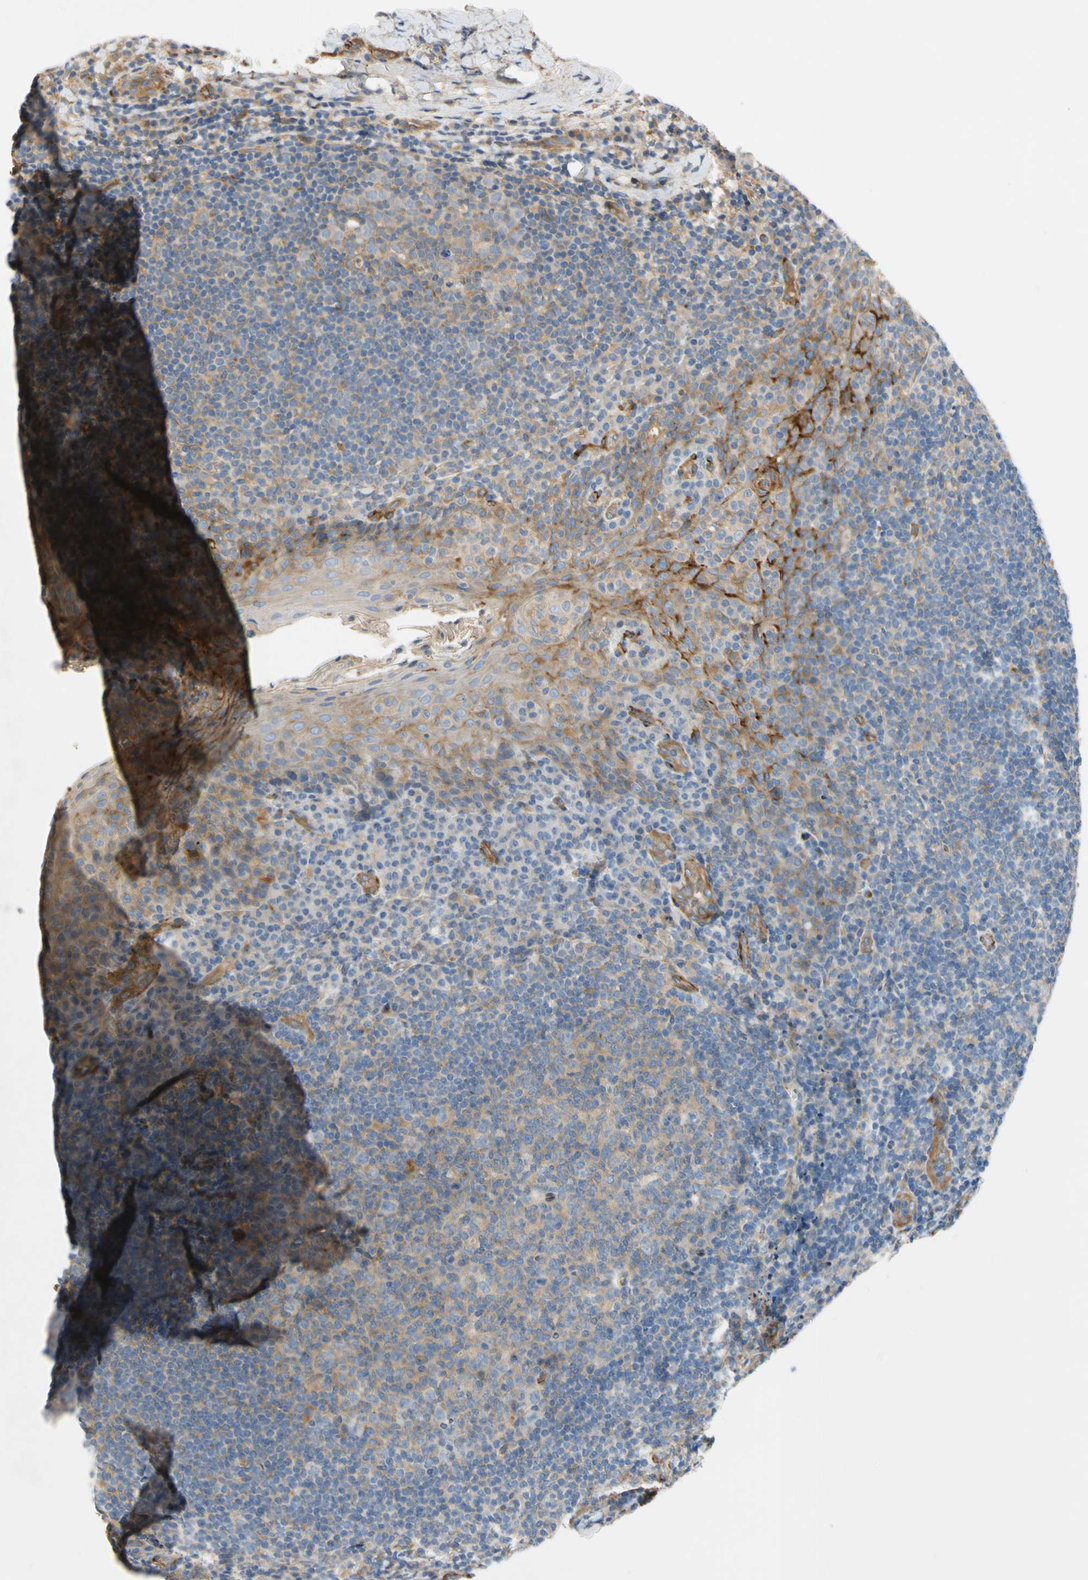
{"staining": {"intensity": "moderate", "quantity": ">75%", "location": "cytoplasmic/membranous"}, "tissue": "tonsil", "cell_type": "Germinal center cells", "image_type": "normal", "snomed": [{"axis": "morphology", "description": "Normal tissue, NOS"}, {"axis": "topography", "description": "Tonsil"}], "caption": "IHC of unremarkable human tonsil exhibits medium levels of moderate cytoplasmic/membranous positivity in approximately >75% of germinal center cells.", "gene": "ENTREP3", "patient": {"sex": "male", "age": 17}}